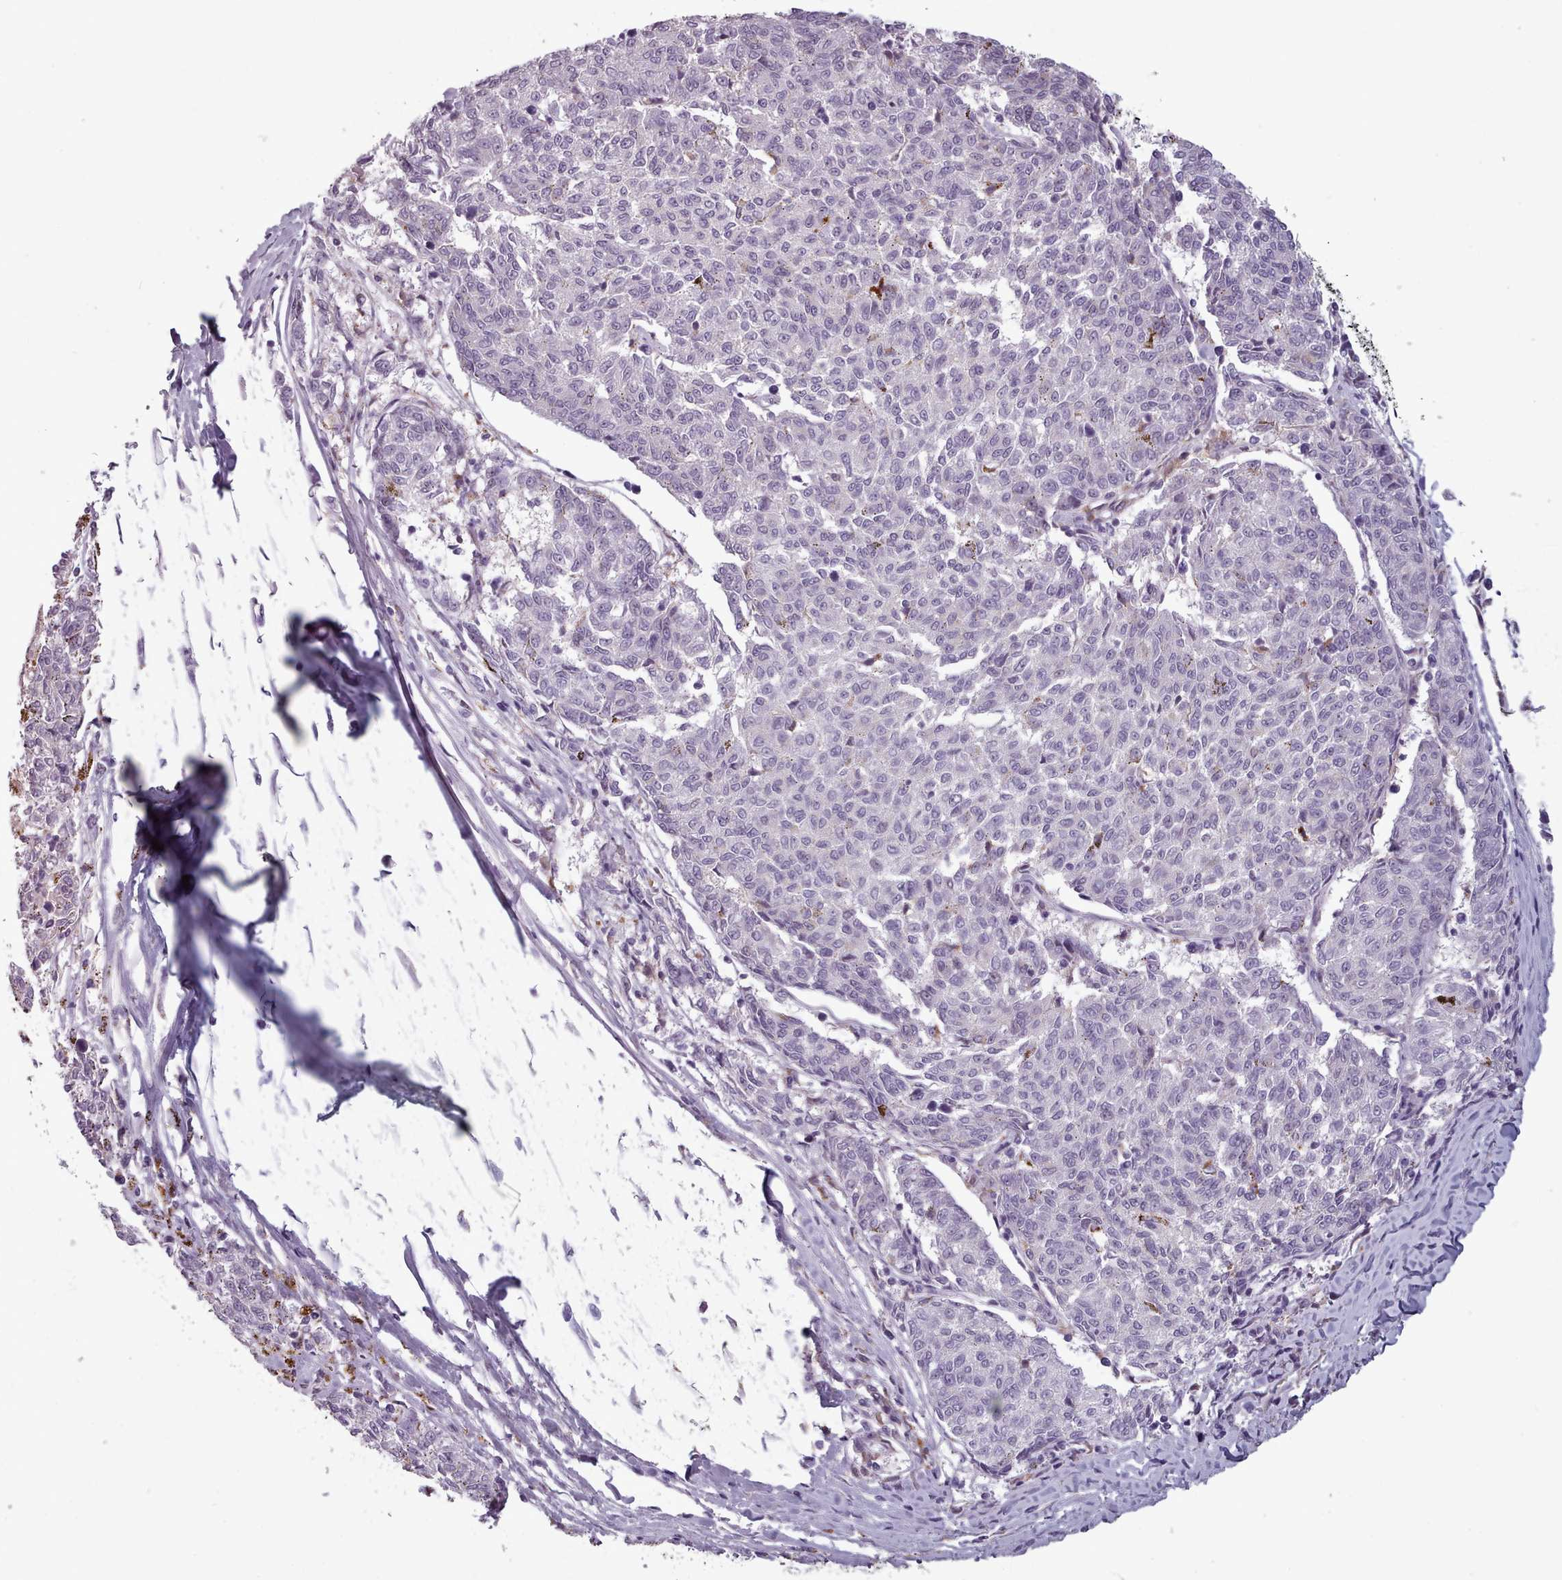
{"staining": {"intensity": "negative", "quantity": "none", "location": "none"}, "tissue": "melanoma", "cell_type": "Tumor cells", "image_type": "cancer", "snomed": [{"axis": "morphology", "description": "Malignant melanoma, NOS"}, {"axis": "topography", "description": "Skin"}], "caption": "Tumor cells show no significant protein expression in melanoma.", "gene": "PBX4", "patient": {"sex": "female", "age": 72}}